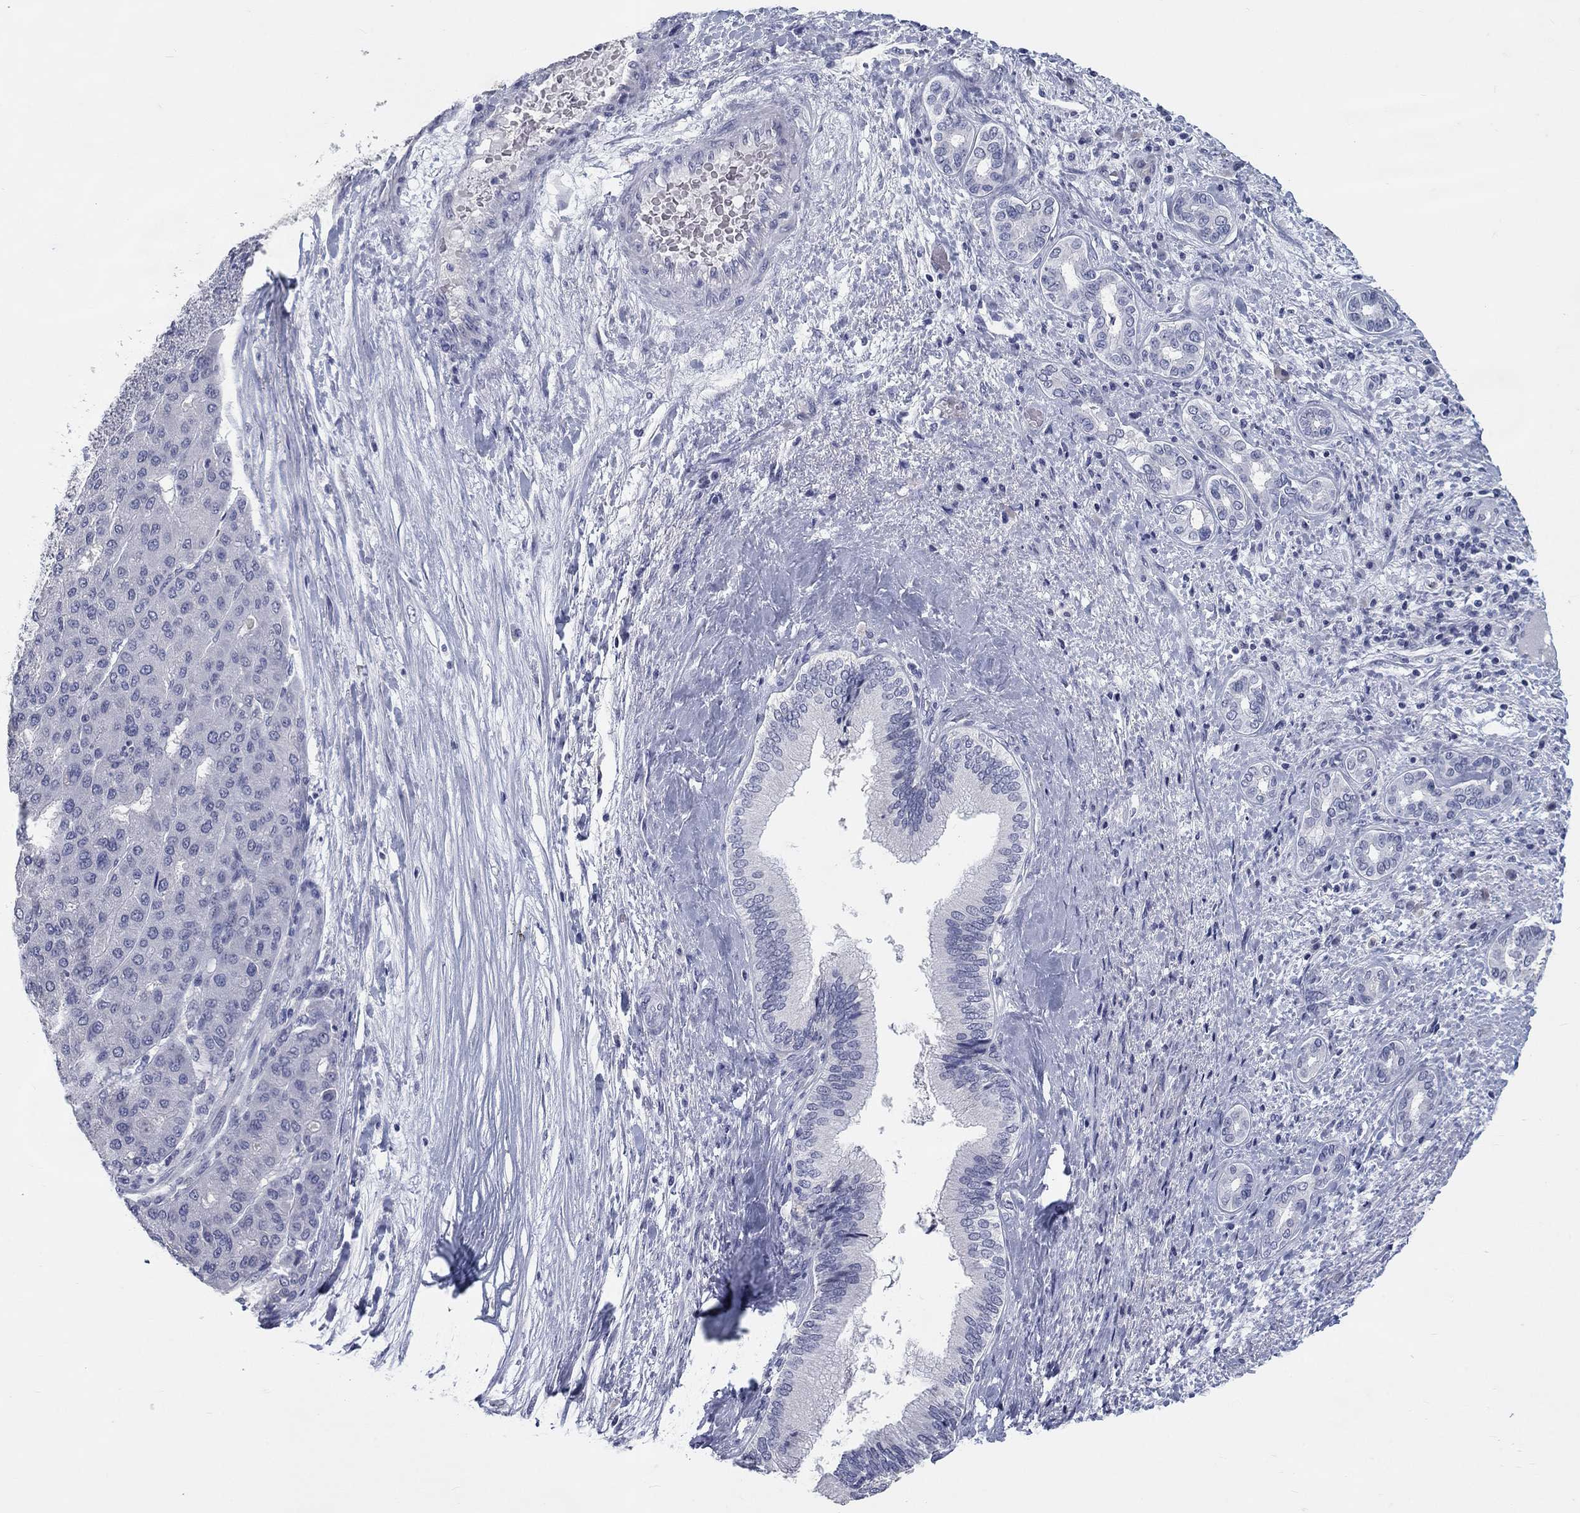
{"staining": {"intensity": "negative", "quantity": "none", "location": "none"}, "tissue": "liver cancer", "cell_type": "Tumor cells", "image_type": "cancer", "snomed": [{"axis": "morphology", "description": "Carcinoma, Hepatocellular, NOS"}, {"axis": "topography", "description": "Liver"}], "caption": "Protein analysis of liver cancer (hepatocellular carcinoma) demonstrates no significant staining in tumor cells.", "gene": "ELAVL4", "patient": {"sex": "male", "age": 65}}